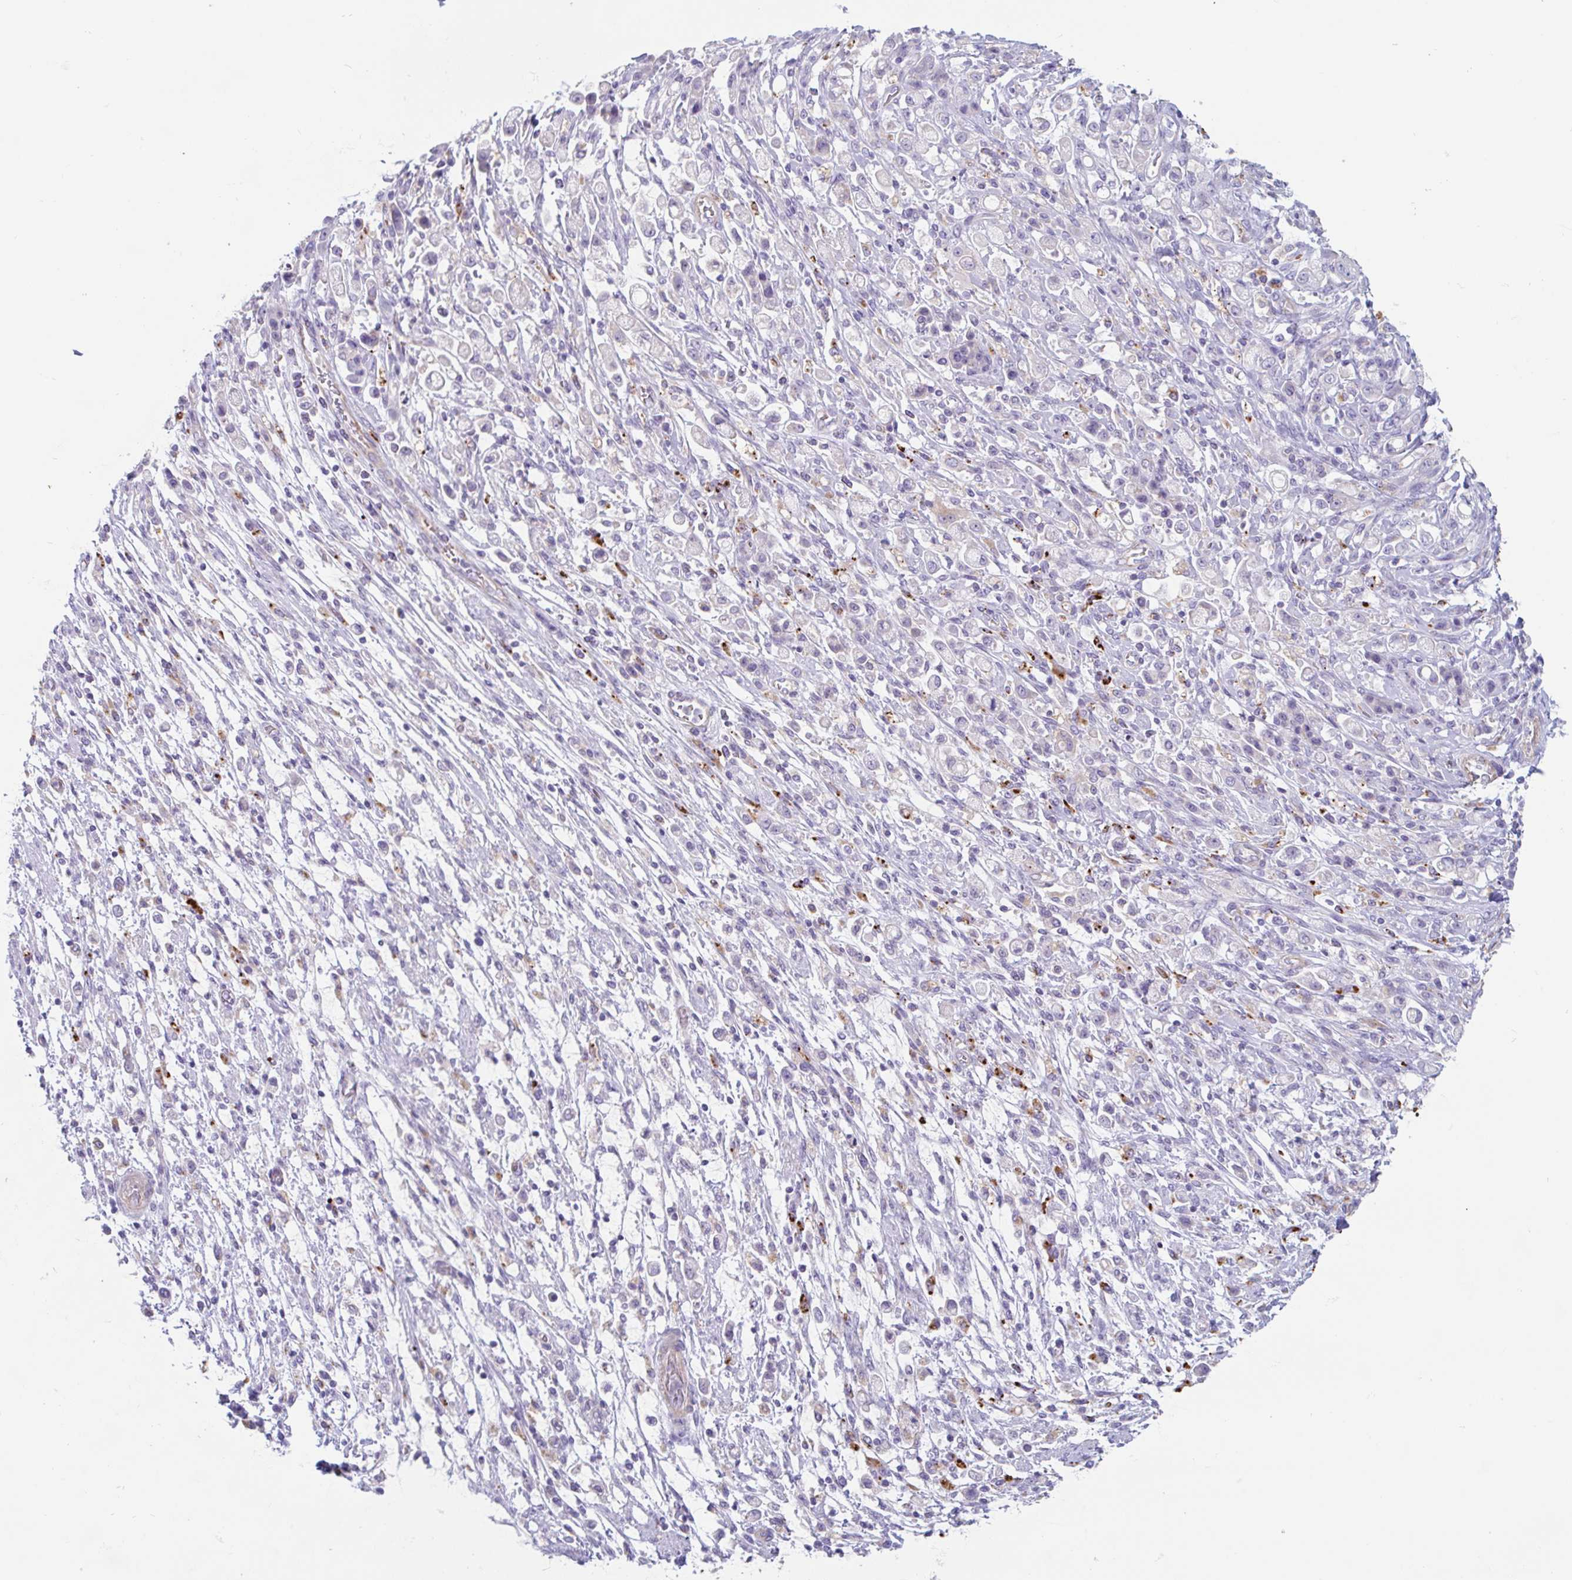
{"staining": {"intensity": "negative", "quantity": "none", "location": "none"}, "tissue": "stomach cancer", "cell_type": "Tumor cells", "image_type": "cancer", "snomed": [{"axis": "morphology", "description": "Adenocarcinoma, NOS"}, {"axis": "topography", "description": "Stomach"}], "caption": "A high-resolution image shows immunohistochemistry (IHC) staining of stomach adenocarcinoma, which shows no significant expression in tumor cells. Brightfield microscopy of immunohistochemistry stained with DAB (3,3'-diaminobenzidine) (brown) and hematoxylin (blue), captured at high magnification.", "gene": "LENG9", "patient": {"sex": "female", "age": 60}}